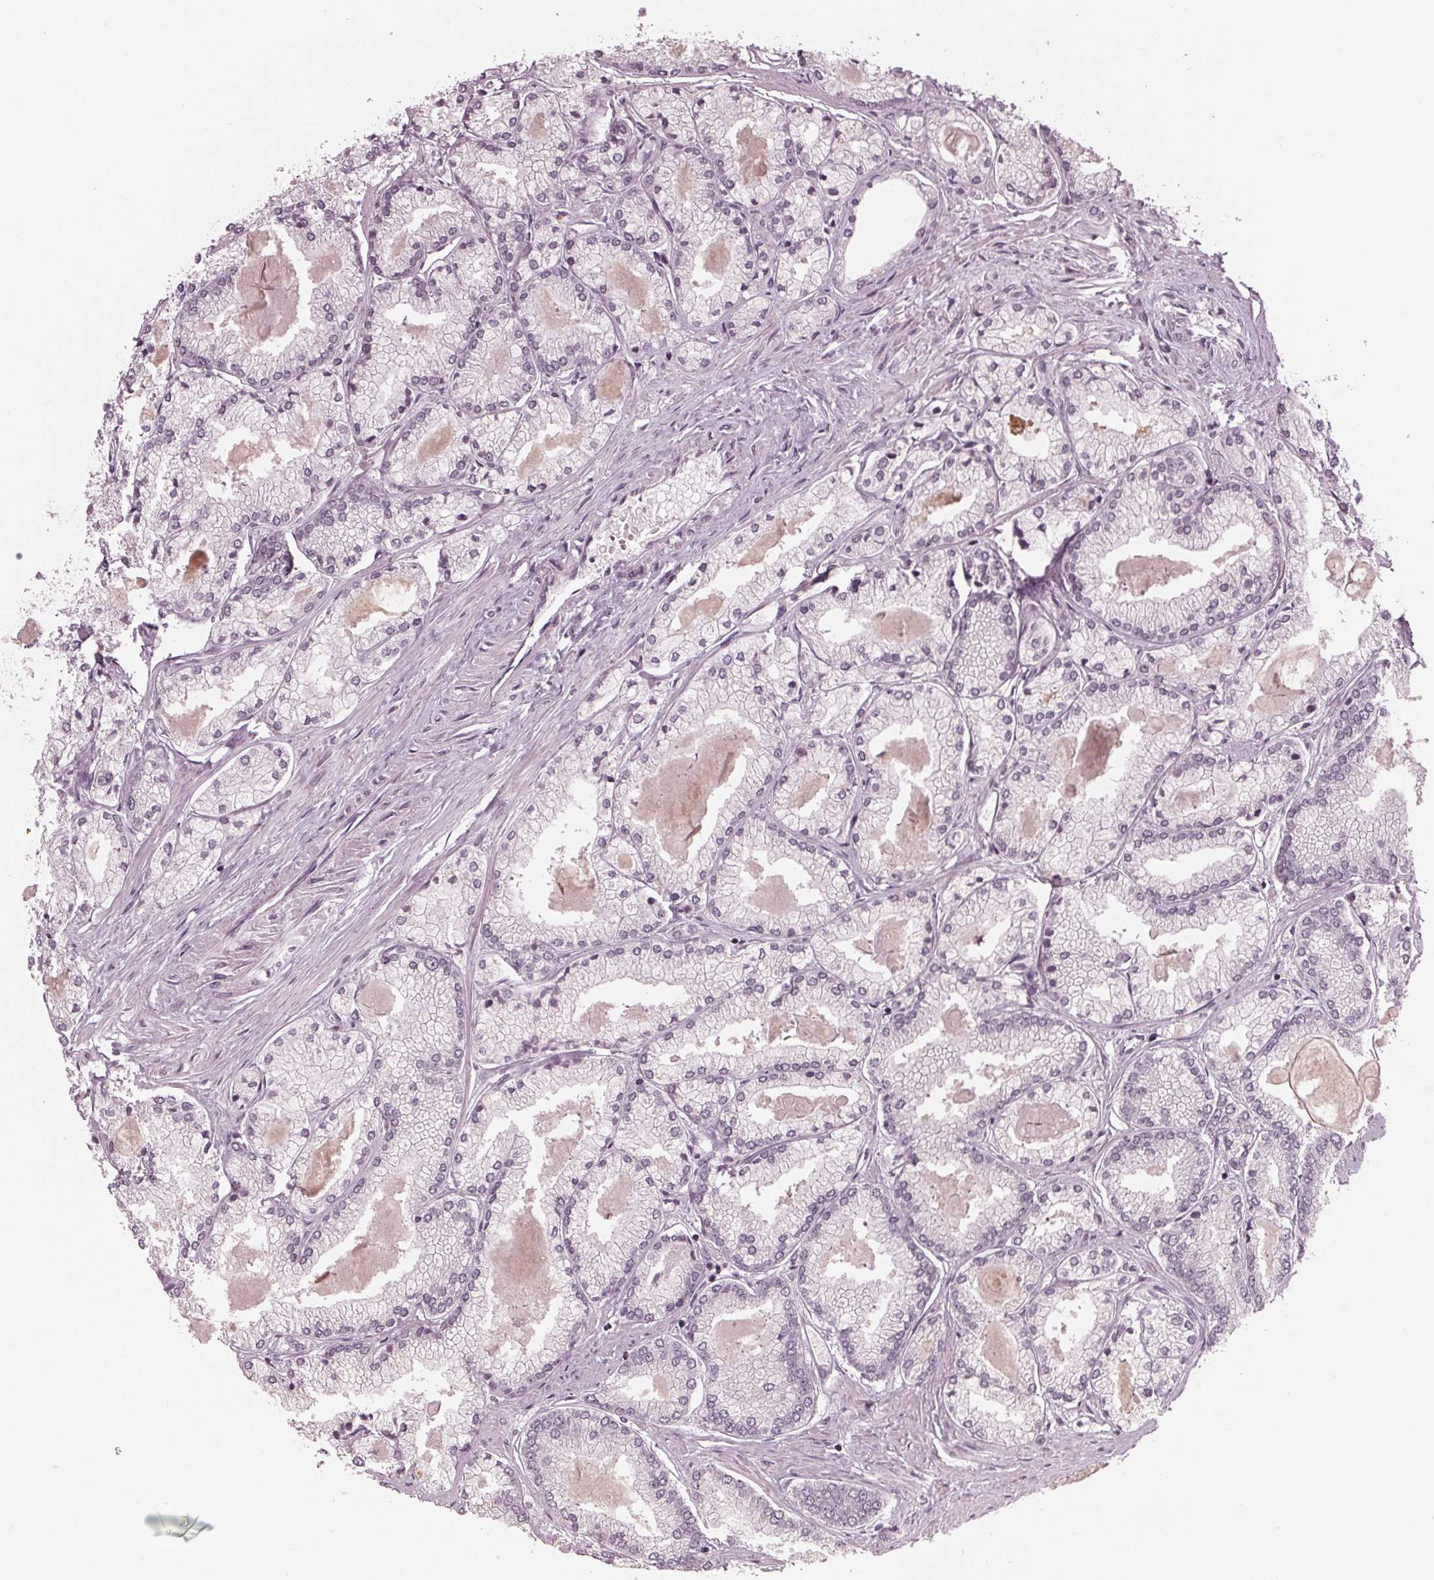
{"staining": {"intensity": "negative", "quantity": "none", "location": "none"}, "tissue": "prostate cancer", "cell_type": "Tumor cells", "image_type": "cancer", "snomed": [{"axis": "morphology", "description": "Adenocarcinoma, High grade"}, {"axis": "topography", "description": "Prostate"}], "caption": "An IHC photomicrograph of adenocarcinoma (high-grade) (prostate) is shown. There is no staining in tumor cells of adenocarcinoma (high-grade) (prostate). Brightfield microscopy of IHC stained with DAB (brown) and hematoxylin (blue), captured at high magnification.", "gene": "ADPRHL1", "patient": {"sex": "male", "age": 68}}